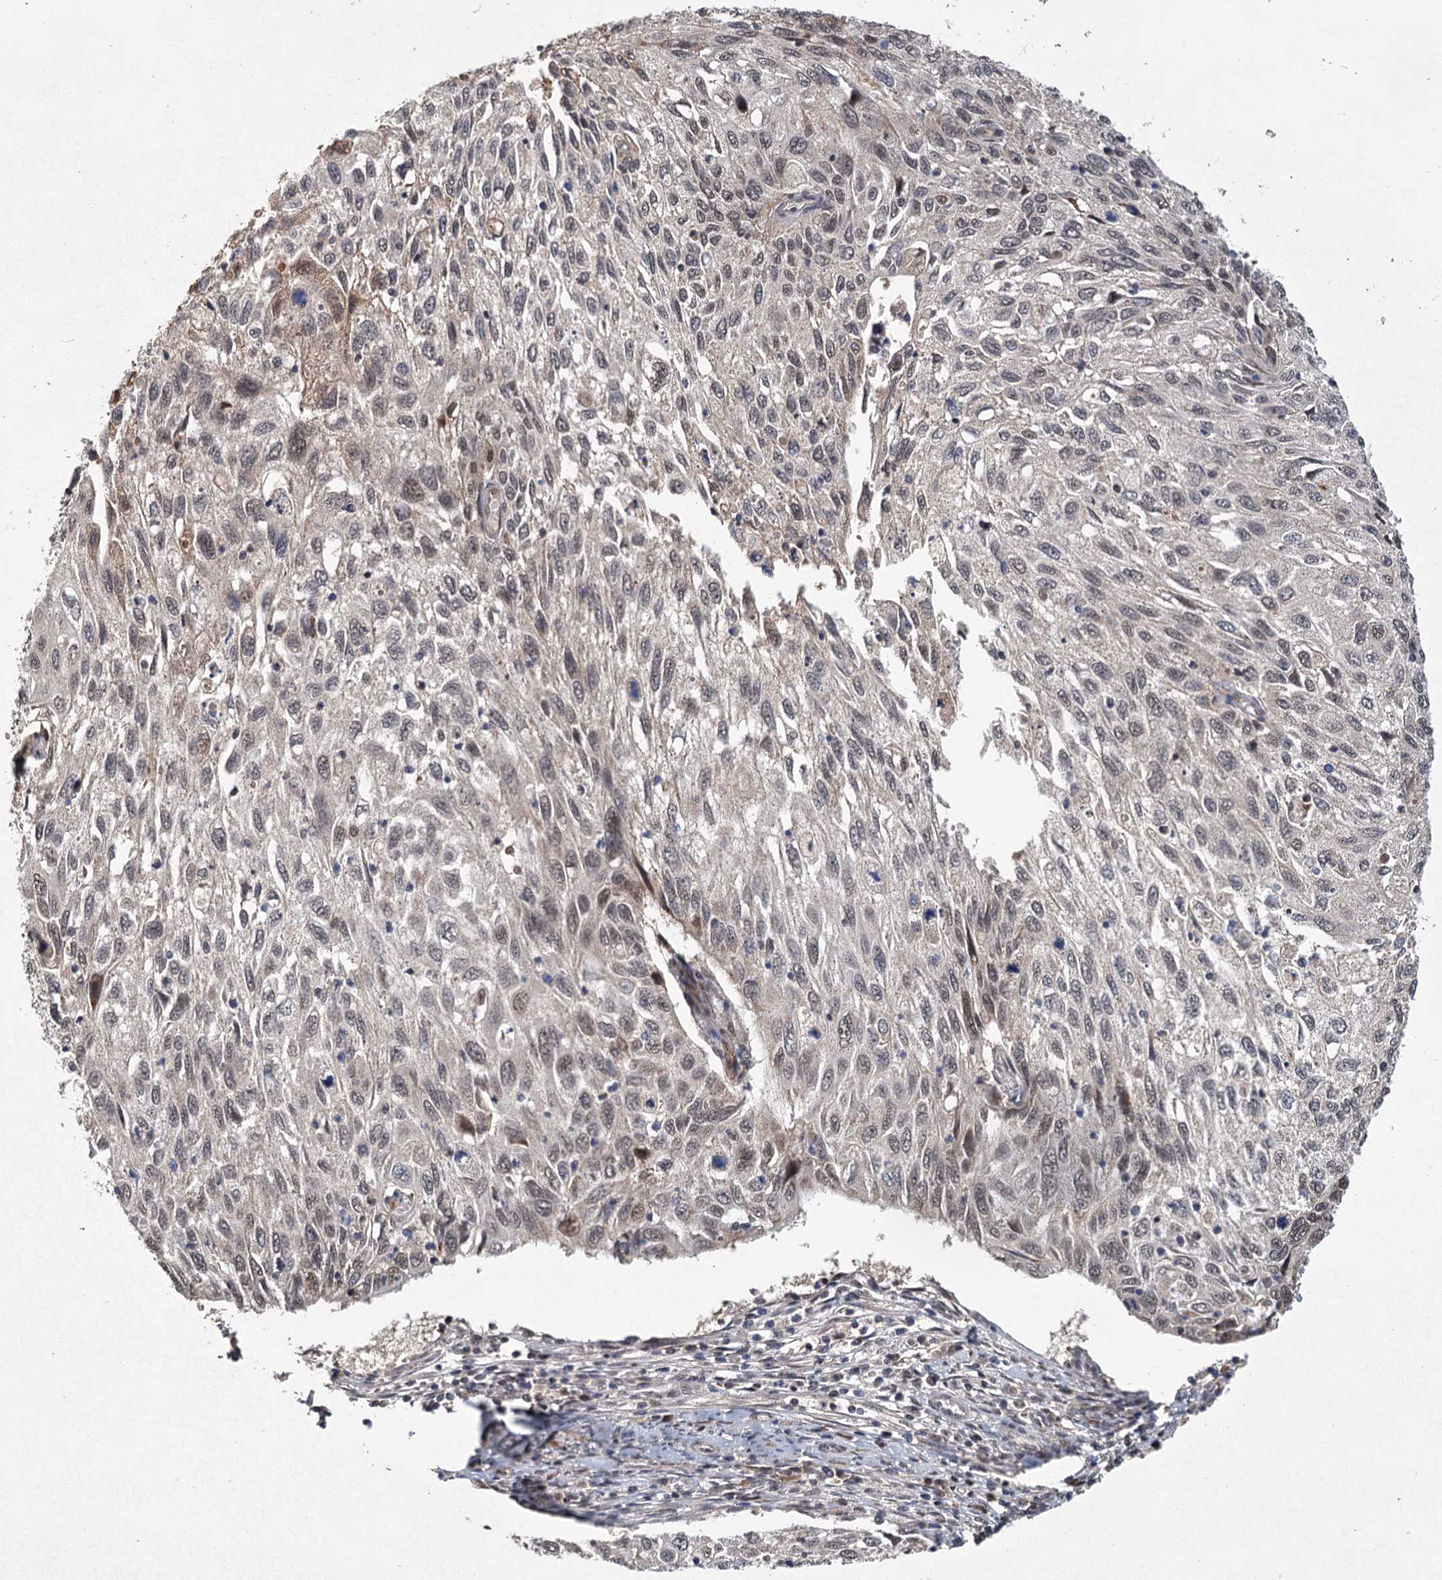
{"staining": {"intensity": "weak", "quantity": "25%-75%", "location": "nuclear"}, "tissue": "cervical cancer", "cell_type": "Tumor cells", "image_type": "cancer", "snomed": [{"axis": "morphology", "description": "Squamous cell carcinoma, NOS"}, {"axis": "topography", "description": "Cervix"}], "caption": "Protein staining demonstrates weak nuclear staining in approximately 25%-75% of tumor cells in cervical cancer.", "gene": "MYG1", "patient": {"sex": "female", "age": 70}}